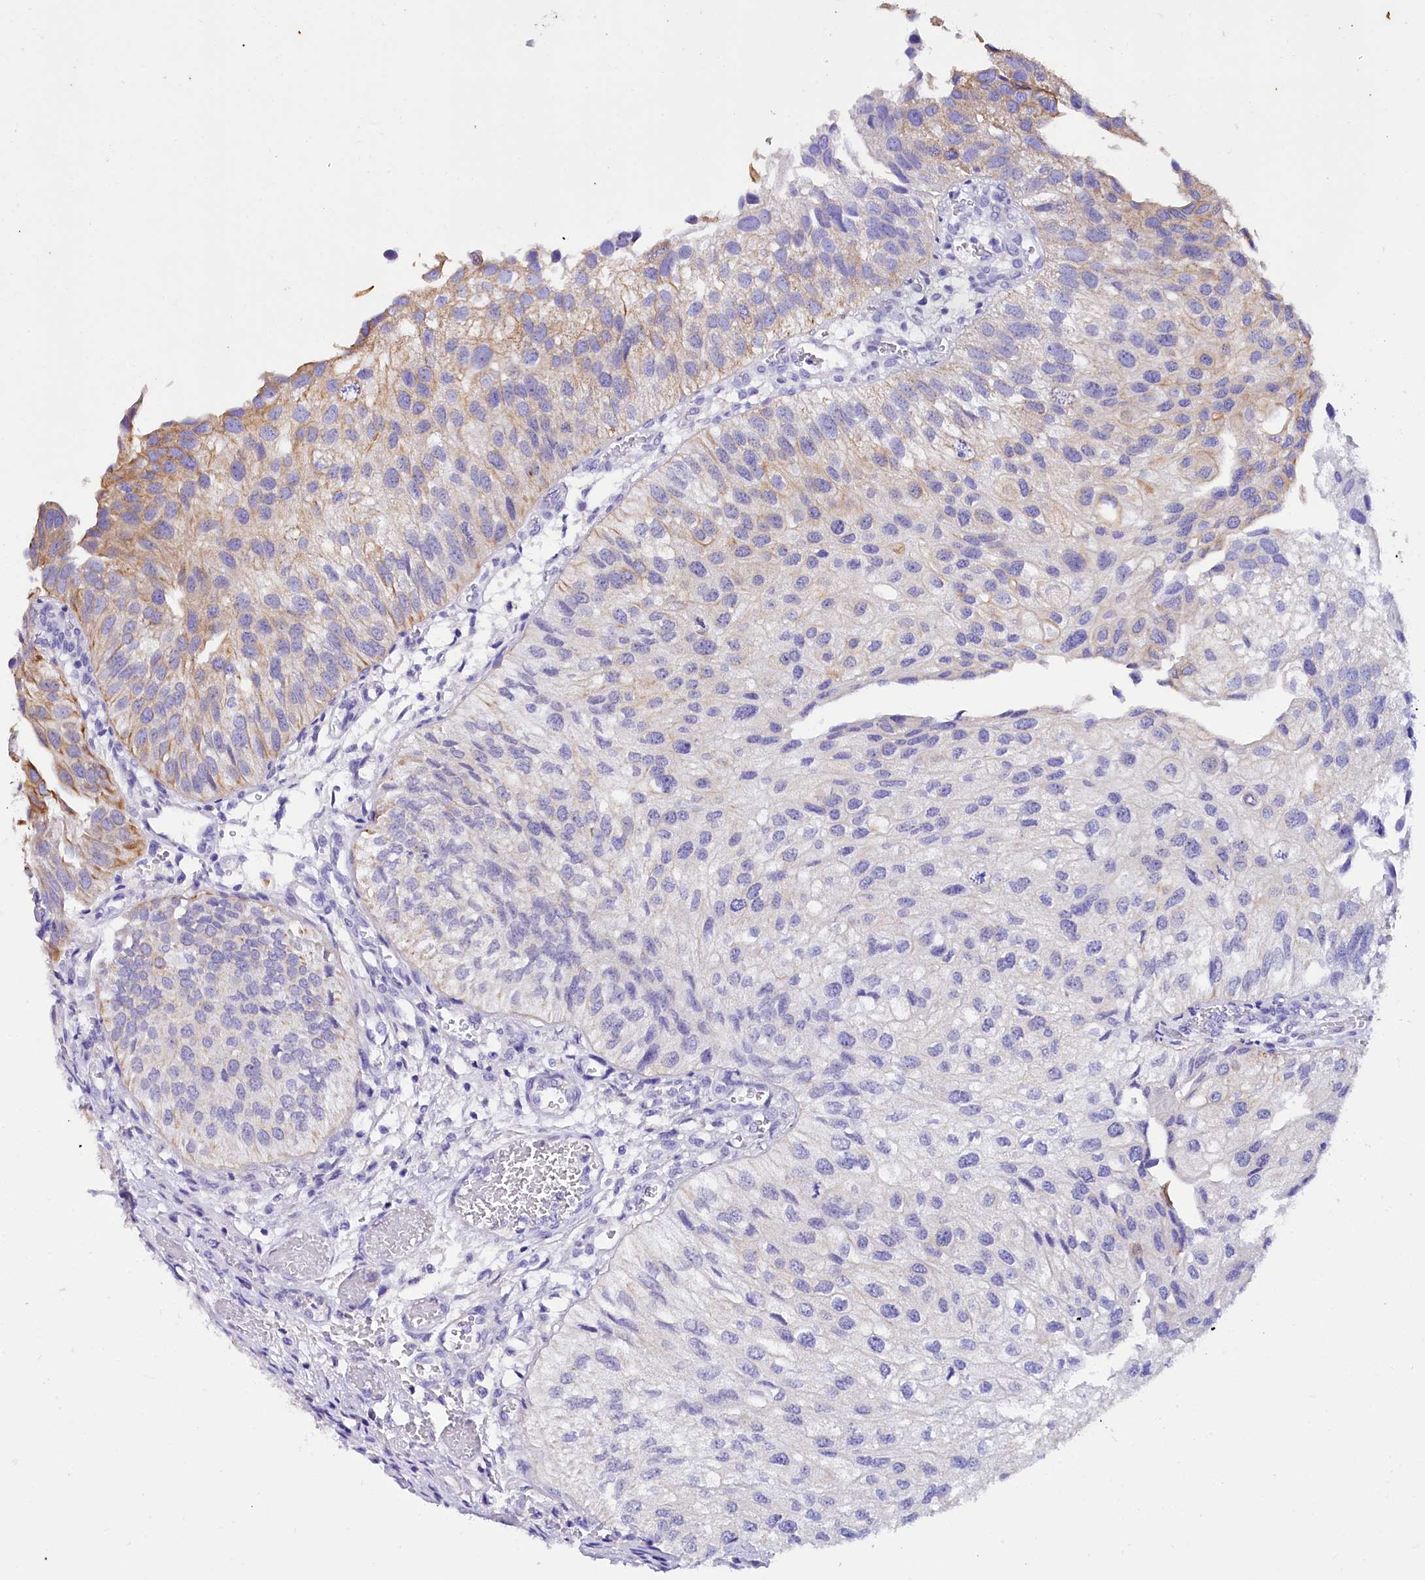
{"staining": {"intensity": "weak", "quantity": "<25%", "location": "cytoplasmic/membranous"}, "tissue": "urothelial cancer", "cell_type": "Tumor cells", "image_type": "cancer", "snomed": [{"axis": "morphology", "description": "Urothelial carcinoma, Low grade"}, {"axis": "topography", "description": "Urinary bladder"}], "caption": "Tumor cells are negative for brown protein staining in urothelial carcinoma (low-grade). Brightfield microscopy of IHC stained with DAB (brown) and hematoxylin (blue), captured at high magnification.", "gene": "FAAP20", "patient": {"sex": "female", "age": 89}}